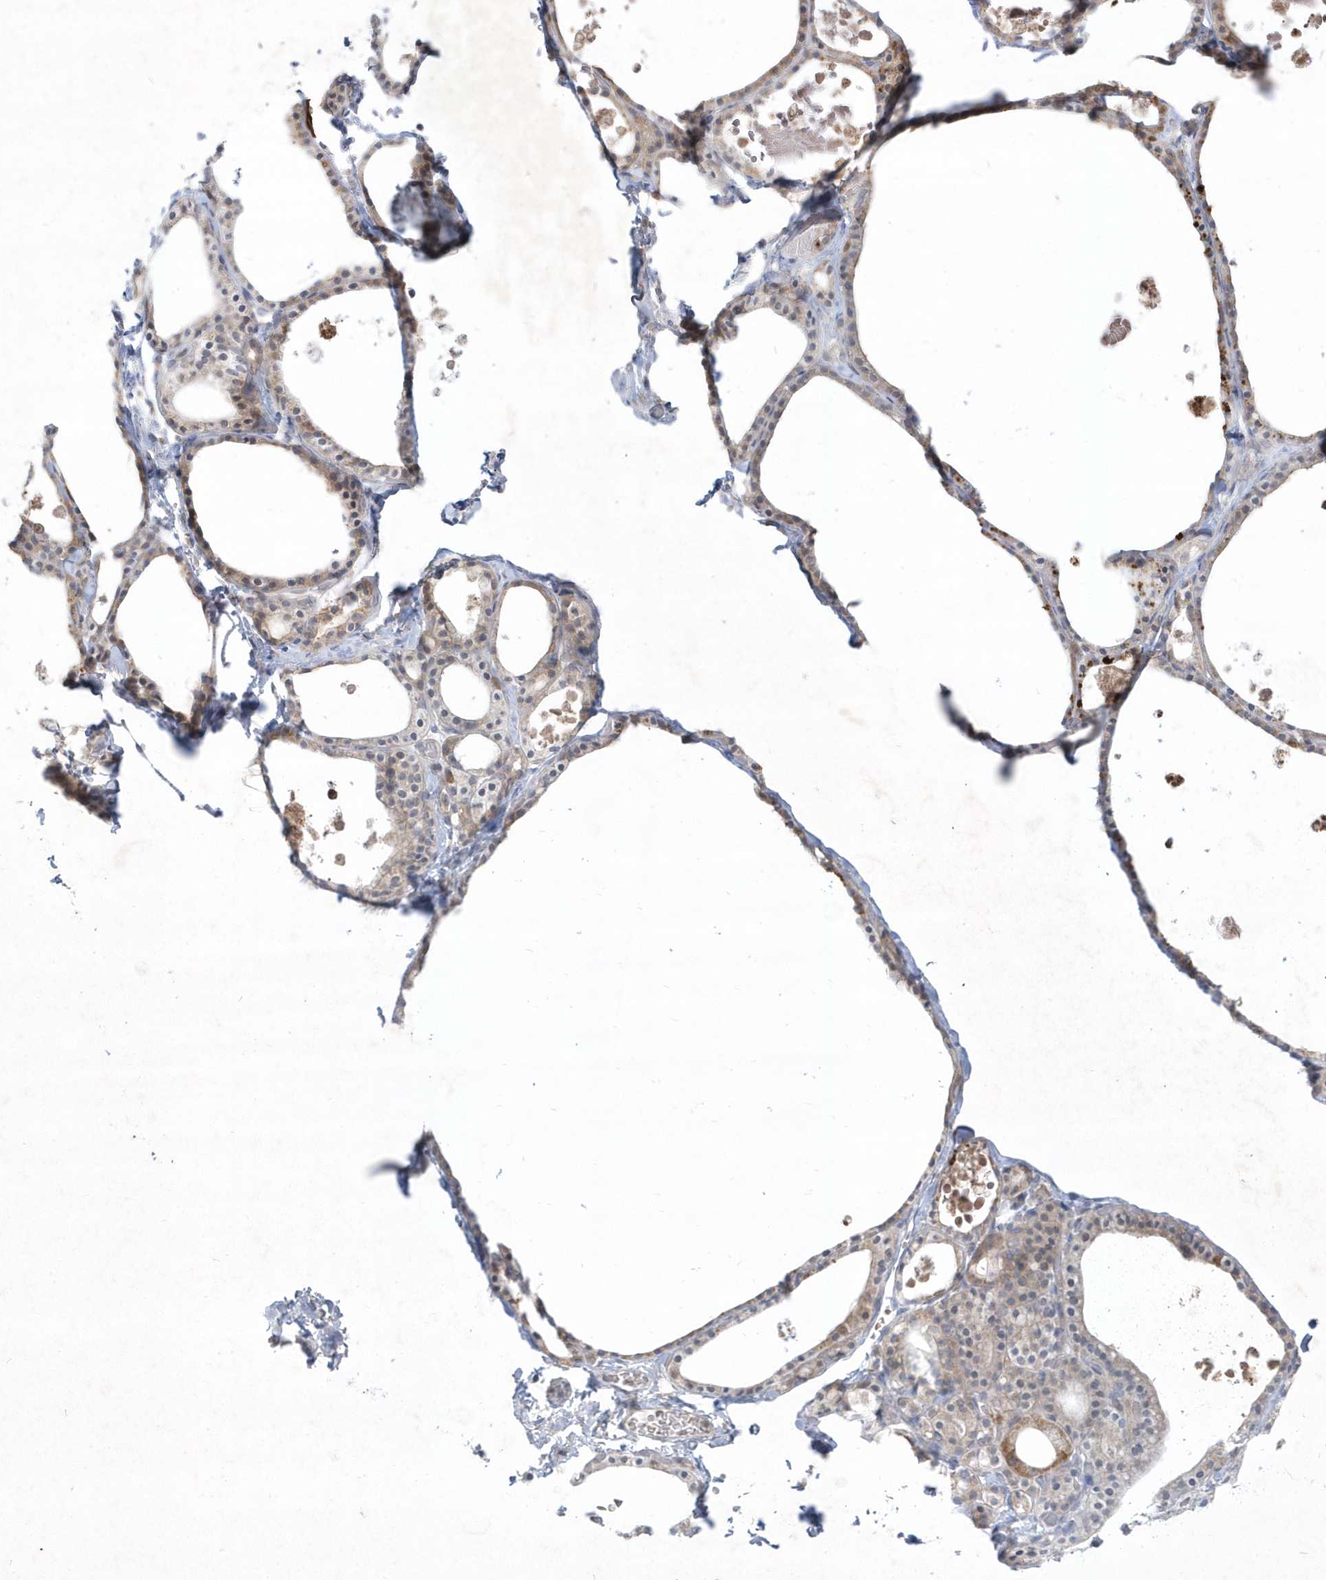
{"staining": {"intensity": "moderate", "quantity": "25%-75%", "location": "cytoplasmic/membranous"}, "tissue": "thyroid gland", "cell_type": "Glandular cells", "image_type": "normal", "snomed": [{"axis": "morphology", "description": "Normal tissue, NOS"}, {"axis": "topography", "description": "Thyroid gland"}], "caption": "Brown immunohistochemical staining in unremarkable human thyroid gland shows moderate cytoplasmic/membranous expression in approximately 25%-75% of glandular cells. (Brightfield microscopy of DAB IHC at high magnification).", "gene": "LARS1", "patient": {"sex": "male", "age": 56}}